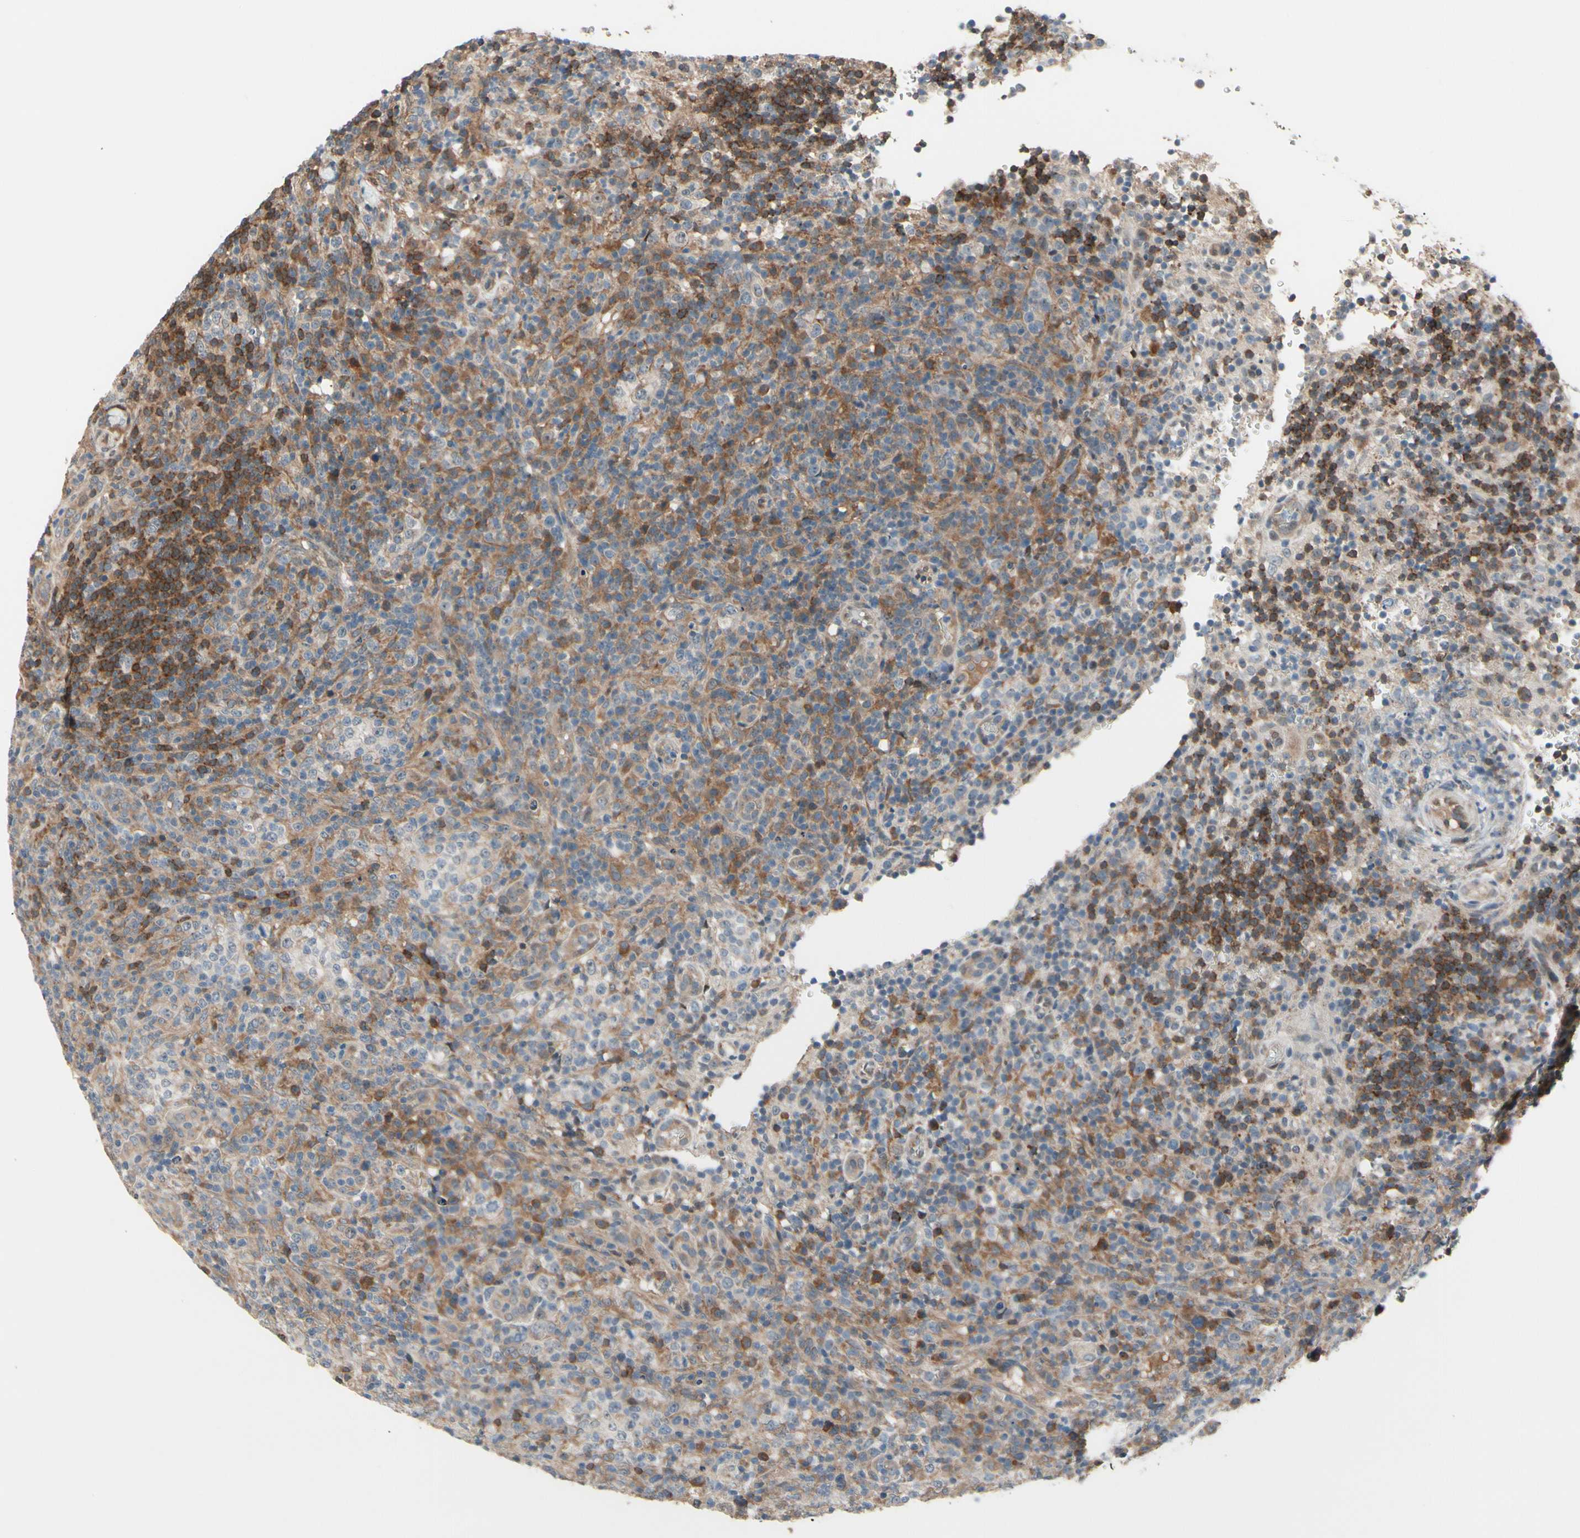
{"staining": {"intensity": "moderate", "quantity": "25%-75%", "location": "cytoplasmic/membranous"}, "tissue": "lymphoma", "cell_type": "Tumor cells", "image_type": "cancer", "snomed": [{"axis": "morphology", "description": "Malignant lymphoma, non-Hodgkin's type, High grade"}, {"axis": "topography", "description": "Lymph node"}], "caption": "Immunohistochemistry histopathology image of neoplastic tissue: lymphoma stained using immunohistochemistry demonstrates medium levels of moderate protein expression localized specifically in the cytoplasmic/membranous of tumor cells, appearing as a cytoplasmic/membranous brown color.", "gene": "SNX29", "patient": {"sex": "female", "age": 76}}